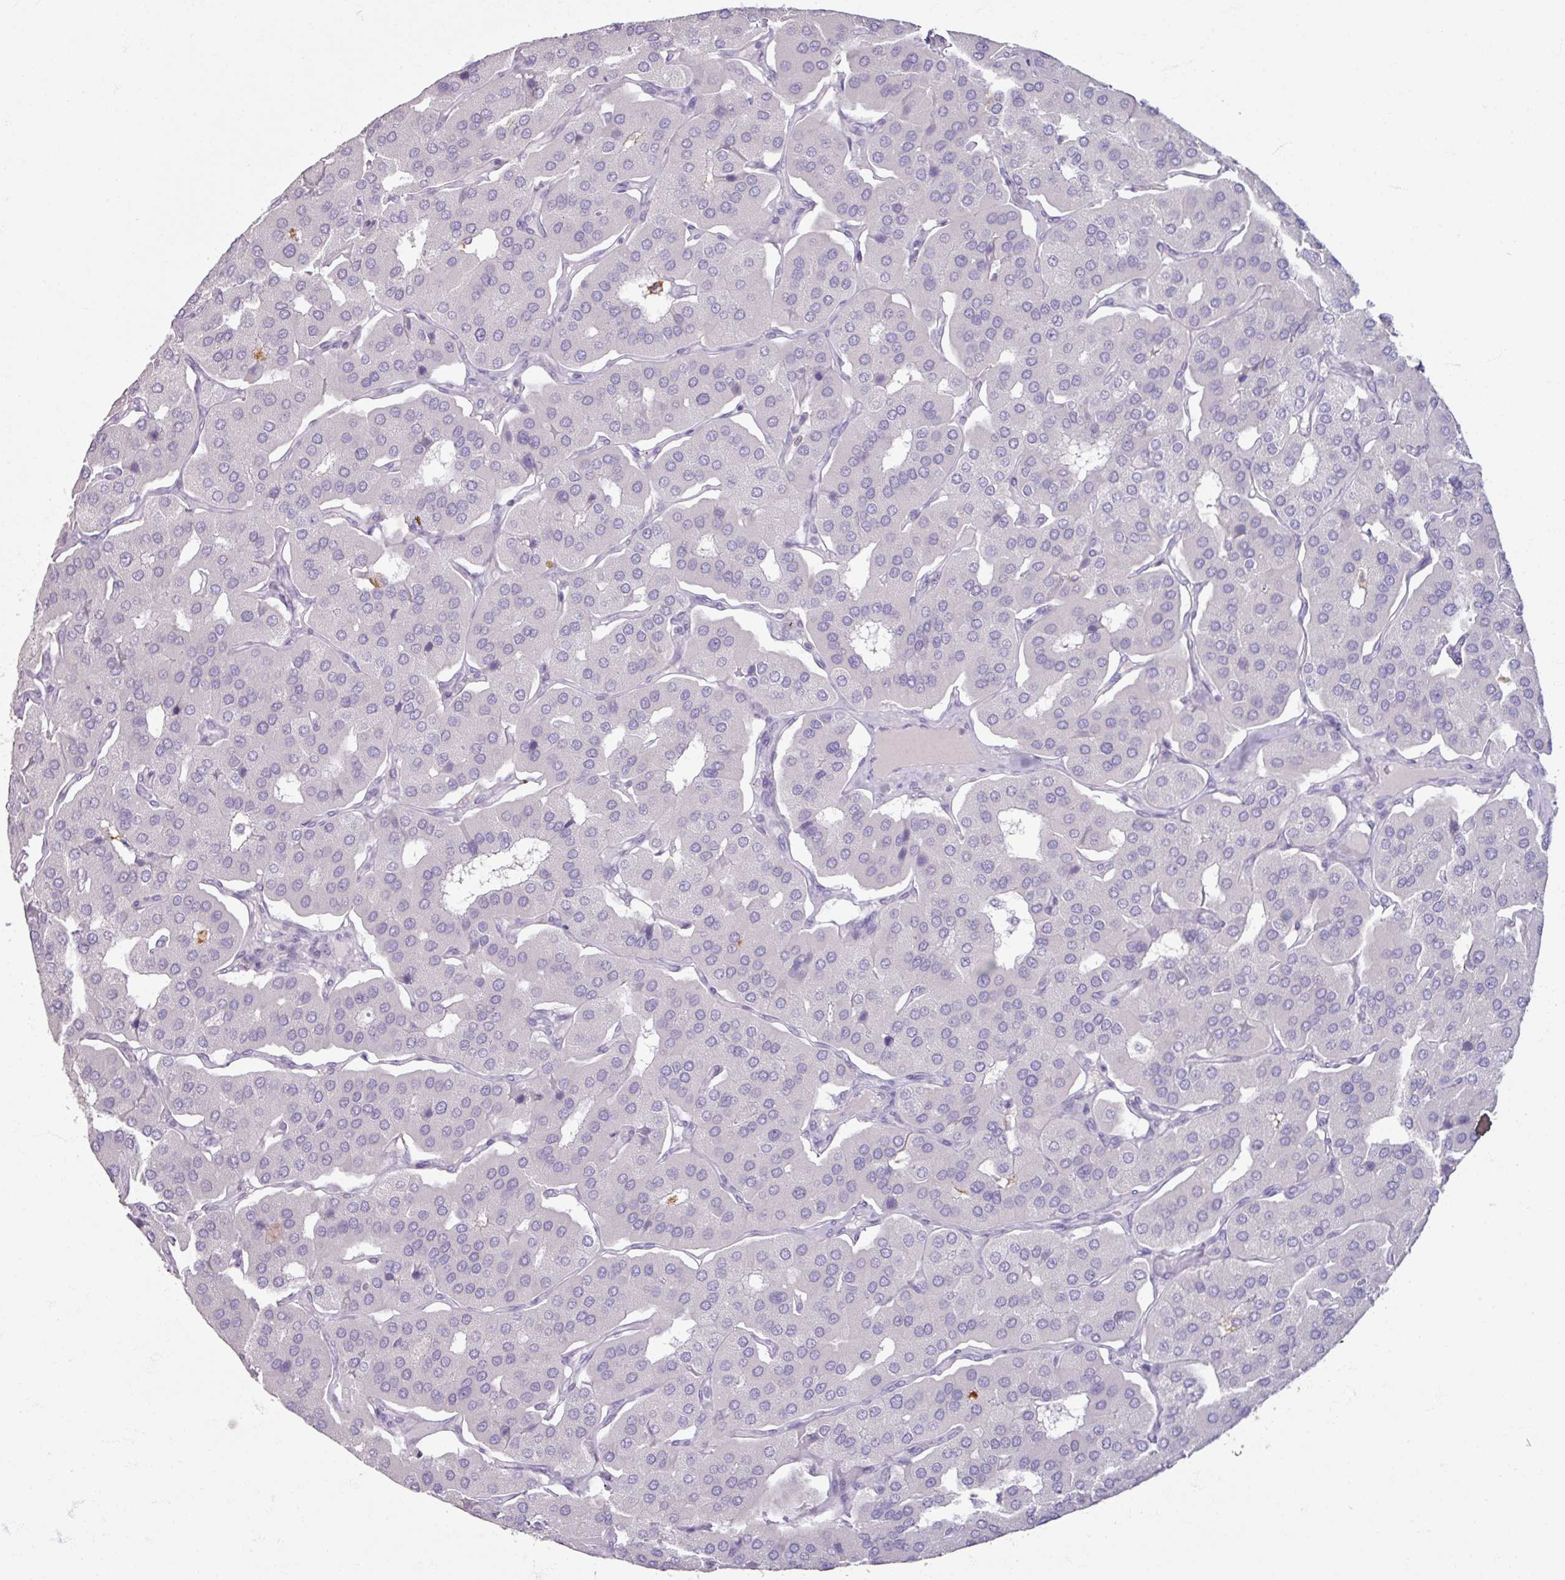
{"staining": {"intensity": "negative", "quantity": "none", "location": "none"}, "tissue": "parathyroid gland", "cell_type": "Glandular cells", "image_type": "normal", "snomed": [{"axis": "morphology", "description": "Normal tissue, NOS"}, {"axis": "morphology", "description": "Adenoma, NOS"}, {"axis": "topography", "description": "Parathyroid gland"}], "caption": "DAB immunohistochemical staining of normal human parathyroid gland reveals no significant positivity in glandular cells. Brightfield microscopy of immunohistochemistry stained with DAB (3,3'-diaminobenzidine) (brown) and hematoxylin (blue), captured at high magnification.", "gene": "SLC27A5", "patient": {"sex": "female", "age": 86}}